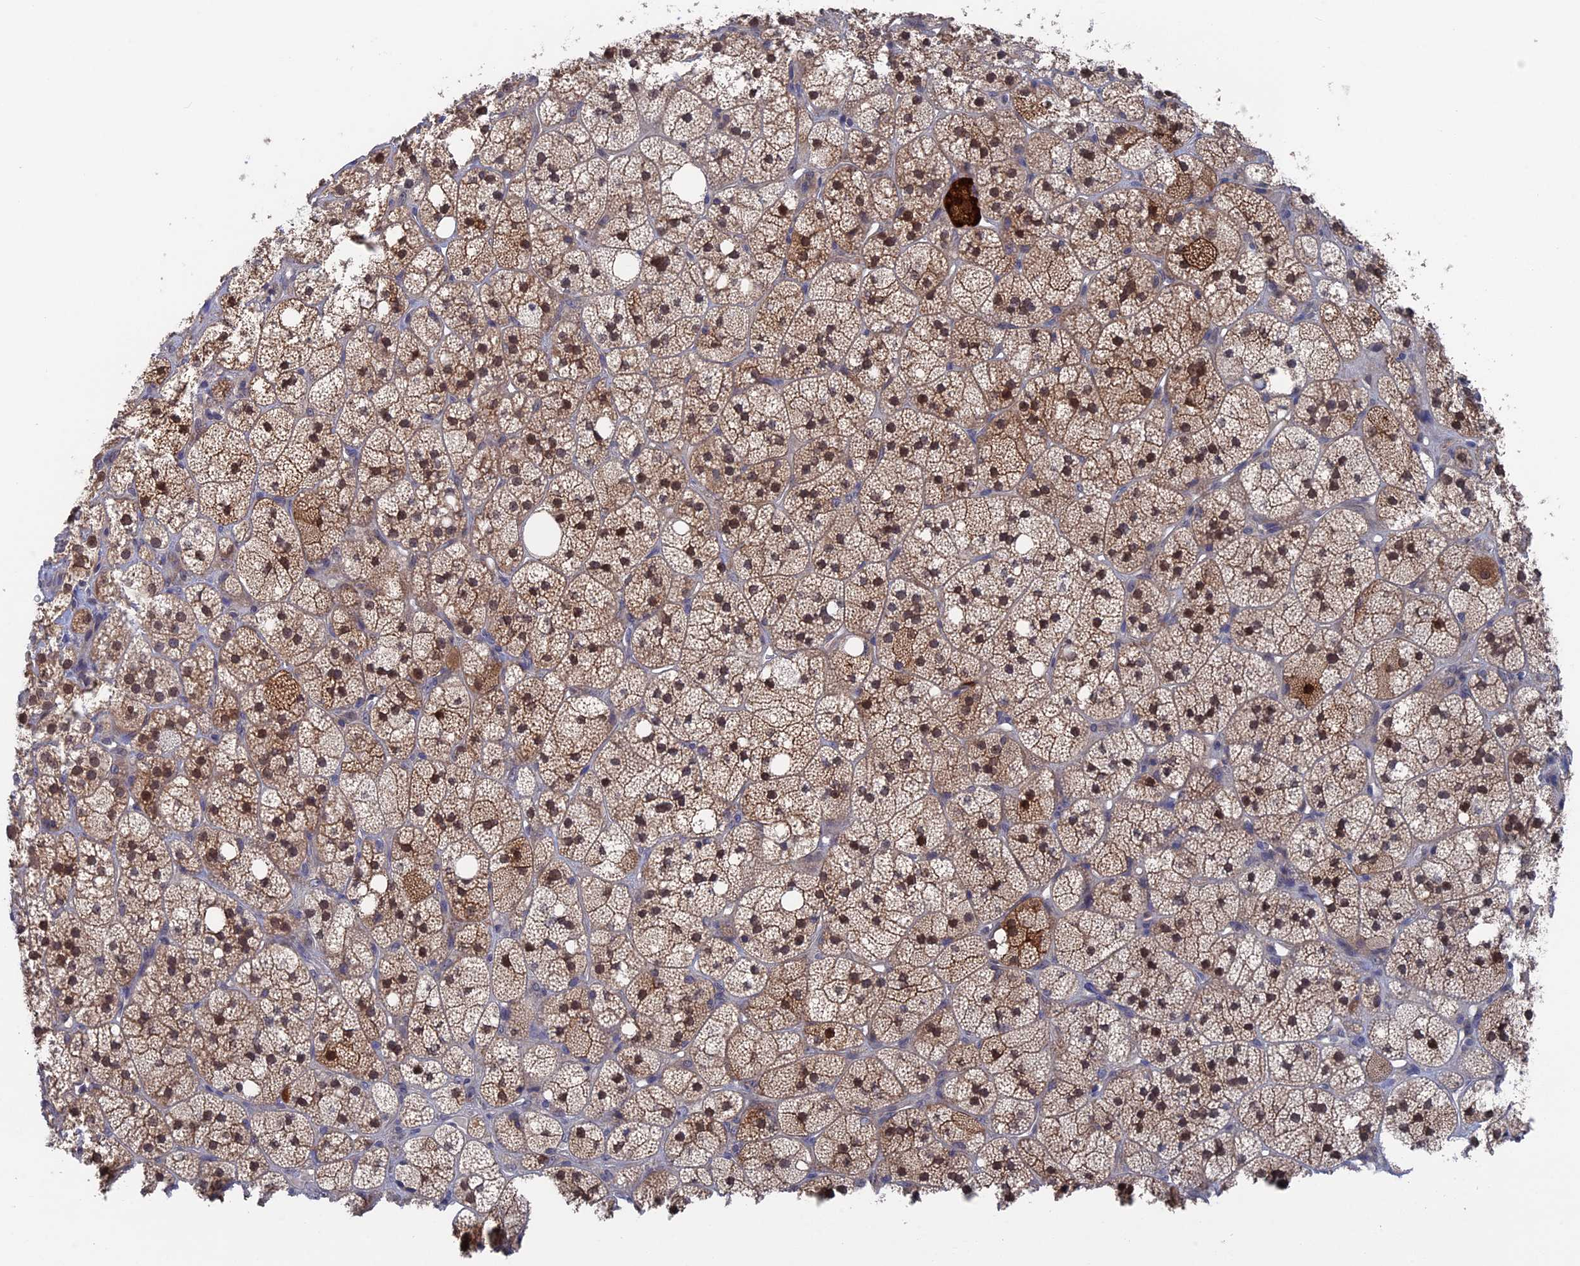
{"staining": {"intensity": "strong", "quantity": "25%-75%", "location": "cytoplasmic/membranous"}, "tissue": "adrenal gland", "cell_type": "Glandular cells", "image_type": "normal", "snomed": [{"axis": "morphology", "description": "Normal tissue, NOS"}, {"axis": "topography", "description": "Adrenal gland"}], "caption": "Immunohistochemical staining of unremarkable human adrenal gland demonstrates high levels of strong cytoplasmic/membranous positivity in approximately 25%-75% of glandular cells. (Stains: DAB (3,3'-diaminobenzidine) in brown, nuclei in blue, Microscopy: brightfield microscopy at high magnification).", "gene": "NUTF2", "patient": {"sex": "male", "age": 61}}